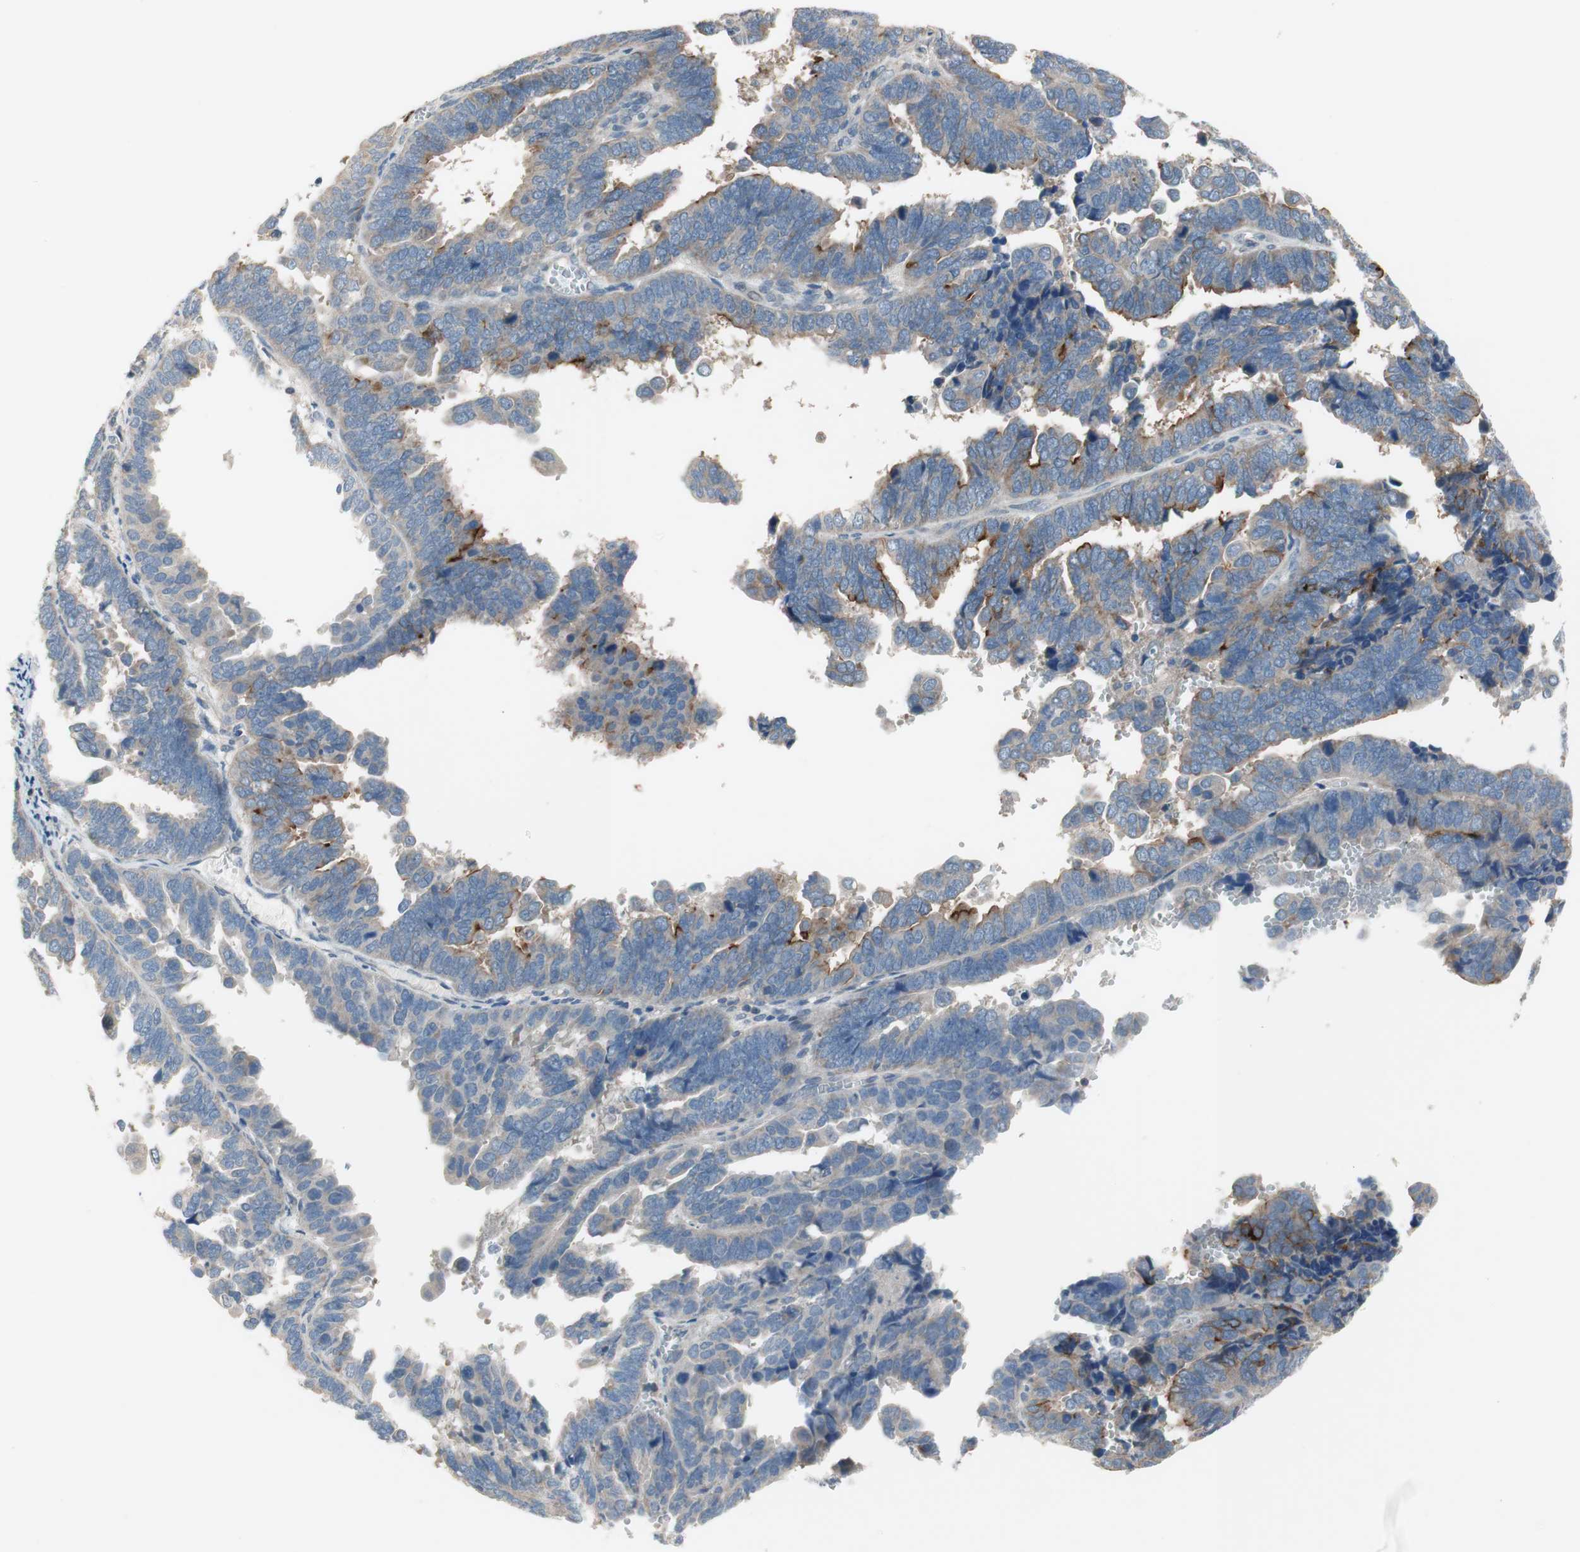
{"staining": {"intensity": "moderate", "quantity": "<25%", "location": "cytoplasmic/membranous"}, "tissue": "endometrial cancer", "cell_type": "Tumor cells", "image_type": "cancer", "snomed": [{"axis": "morphology", "description": "Adenocarcinoma, NOS"}, {"axis": "topography", "description": "Endometrium"}], "caption": "Immunohistochemical staining of adenocarcinoma (endometrial) displays low levels of moderate cytoplasmic/membranous staining in about <25% of tumor cells.", "gene": "TACR3", "patient": {"sex": "female", "age": 75}}